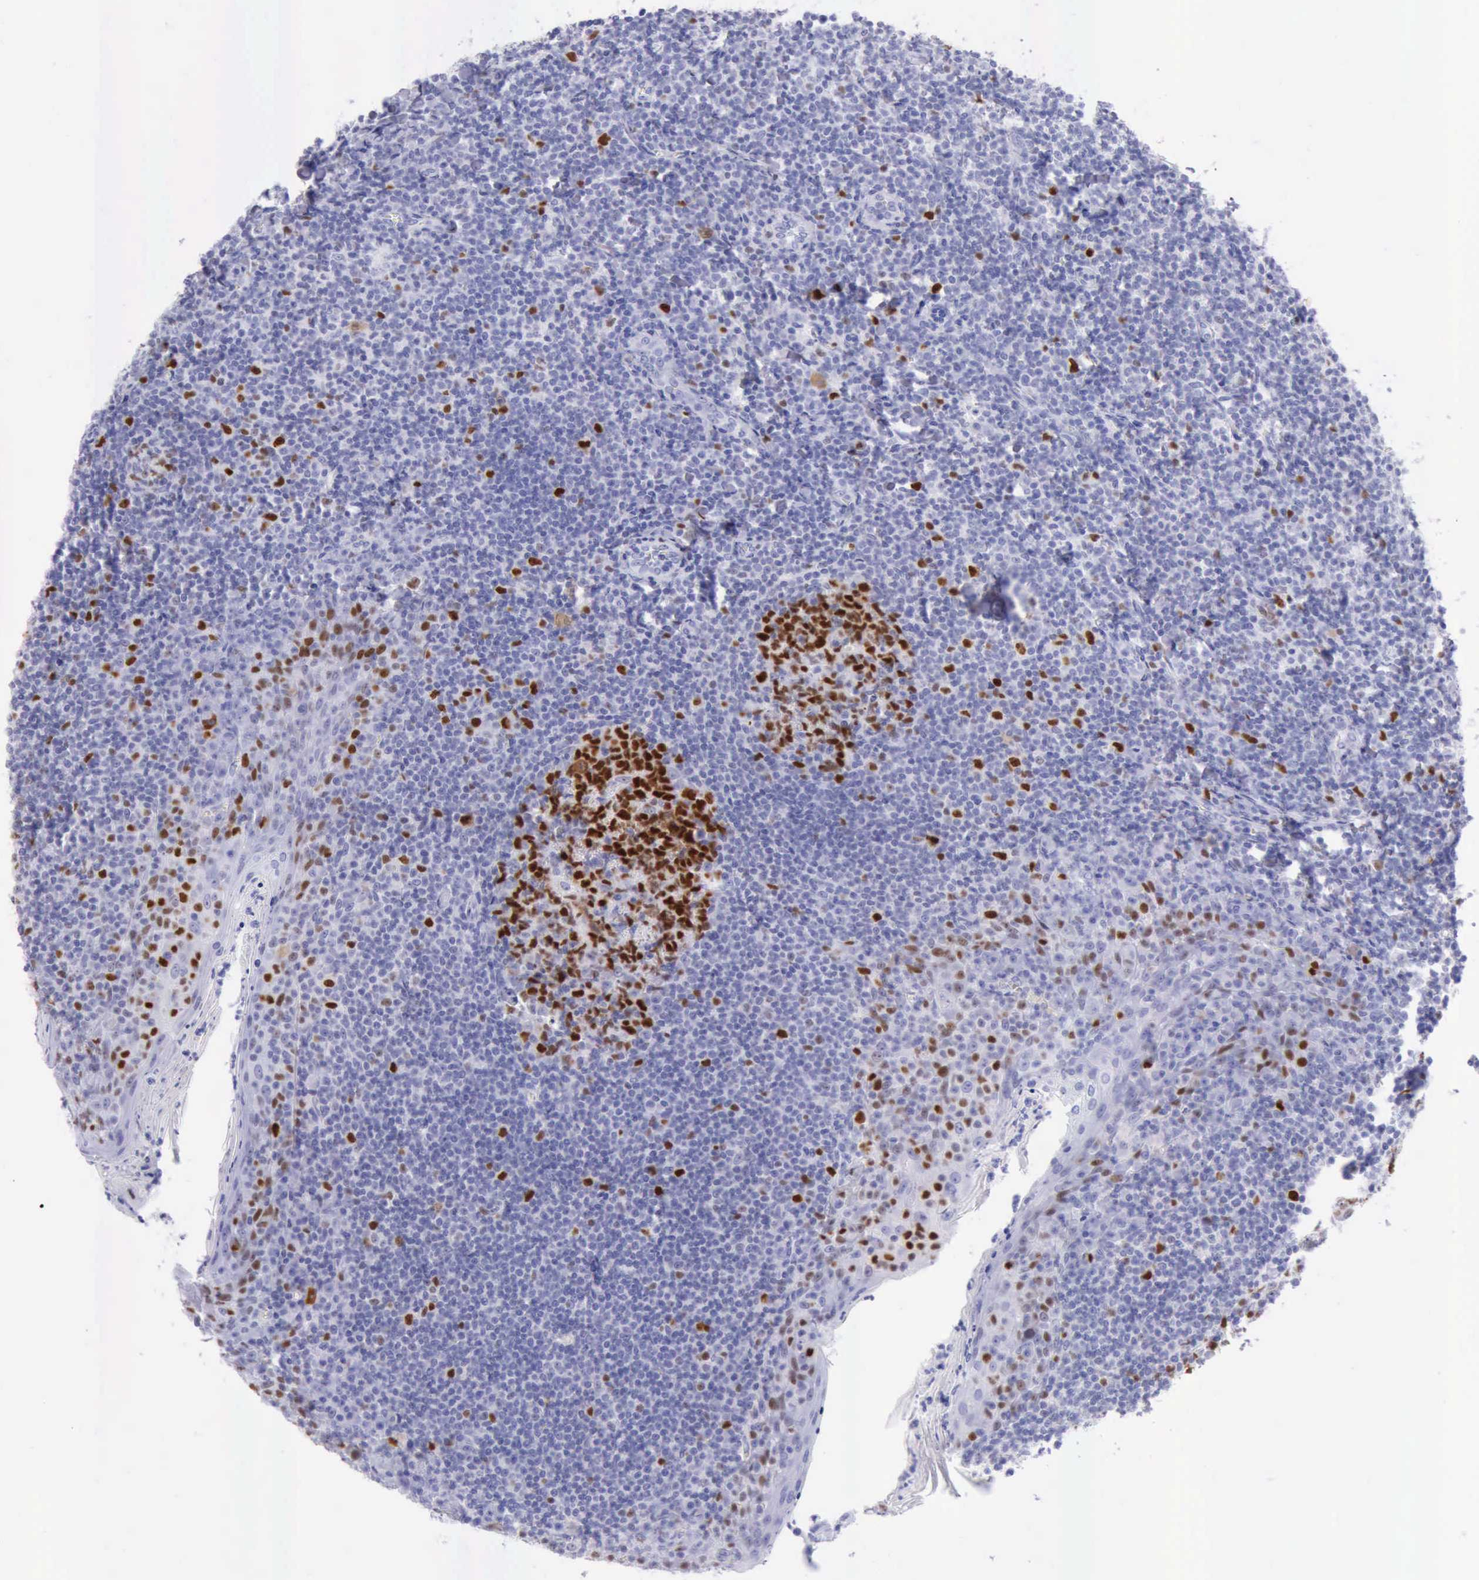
{"staining": {"intensity": "strong", "quantity": ">75%", "location": "nuclear"}, "tissue": "tonsil", "cell_type": "Germinal center cells", "image_type": "normal", "snomed": [{"axis": "morphology", "description": "Normal tissue, NOS"}, {"axis": "topography", "description": "Tonsil"}], "caption": "Tonsil stained with DAB (3,3'-diaminobenzidine) IHC reveals high levels of strong nuclear staining in about >75% of germinal center cells.", "gene": "MCM2", "patient": {"sex": "male", "age": 31}}